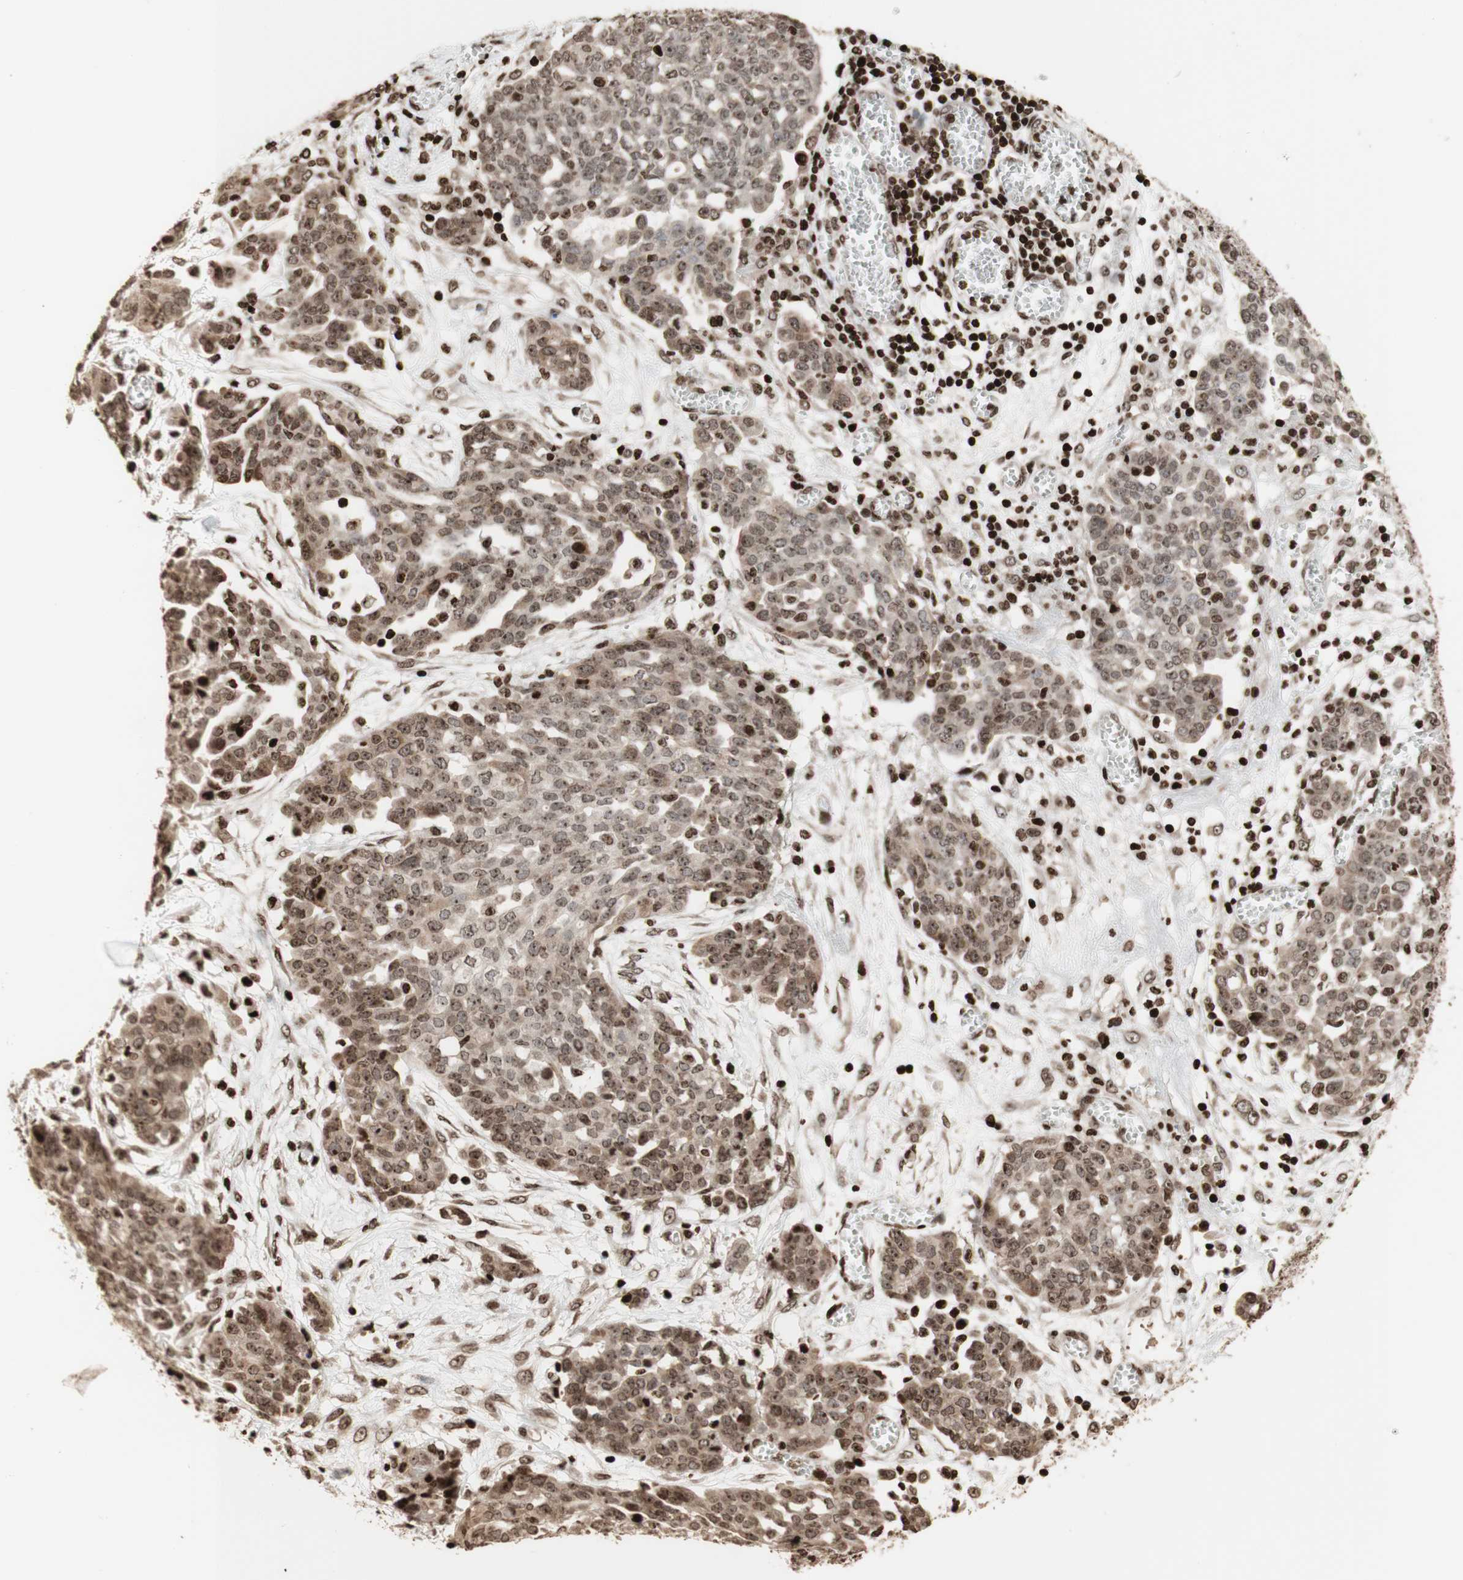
{"staining": {"intensity": "weak", "quantity": "25%-75%", "location": "cytoplasmic/membranous,nuclear"}, "tissue": "ovarian cancer", "cell_type": "Tumor cells", "image_type": "cancer", "snomed": [{"axis": "morphology", "description": "Cystadenocarcinoma, serous, NOS"}, {"axis": "topography", "description": "Soft tissue"}, {"axis": "topography", "description": "Ovary"}], "caption": "Human ovarian cancer (serous cystadenocarcinoma) stained with a protein marker exhibits weak staining in tumor cells.", "gene": "NCAPD2", "patient": {"sex": "female", "age": 57}}